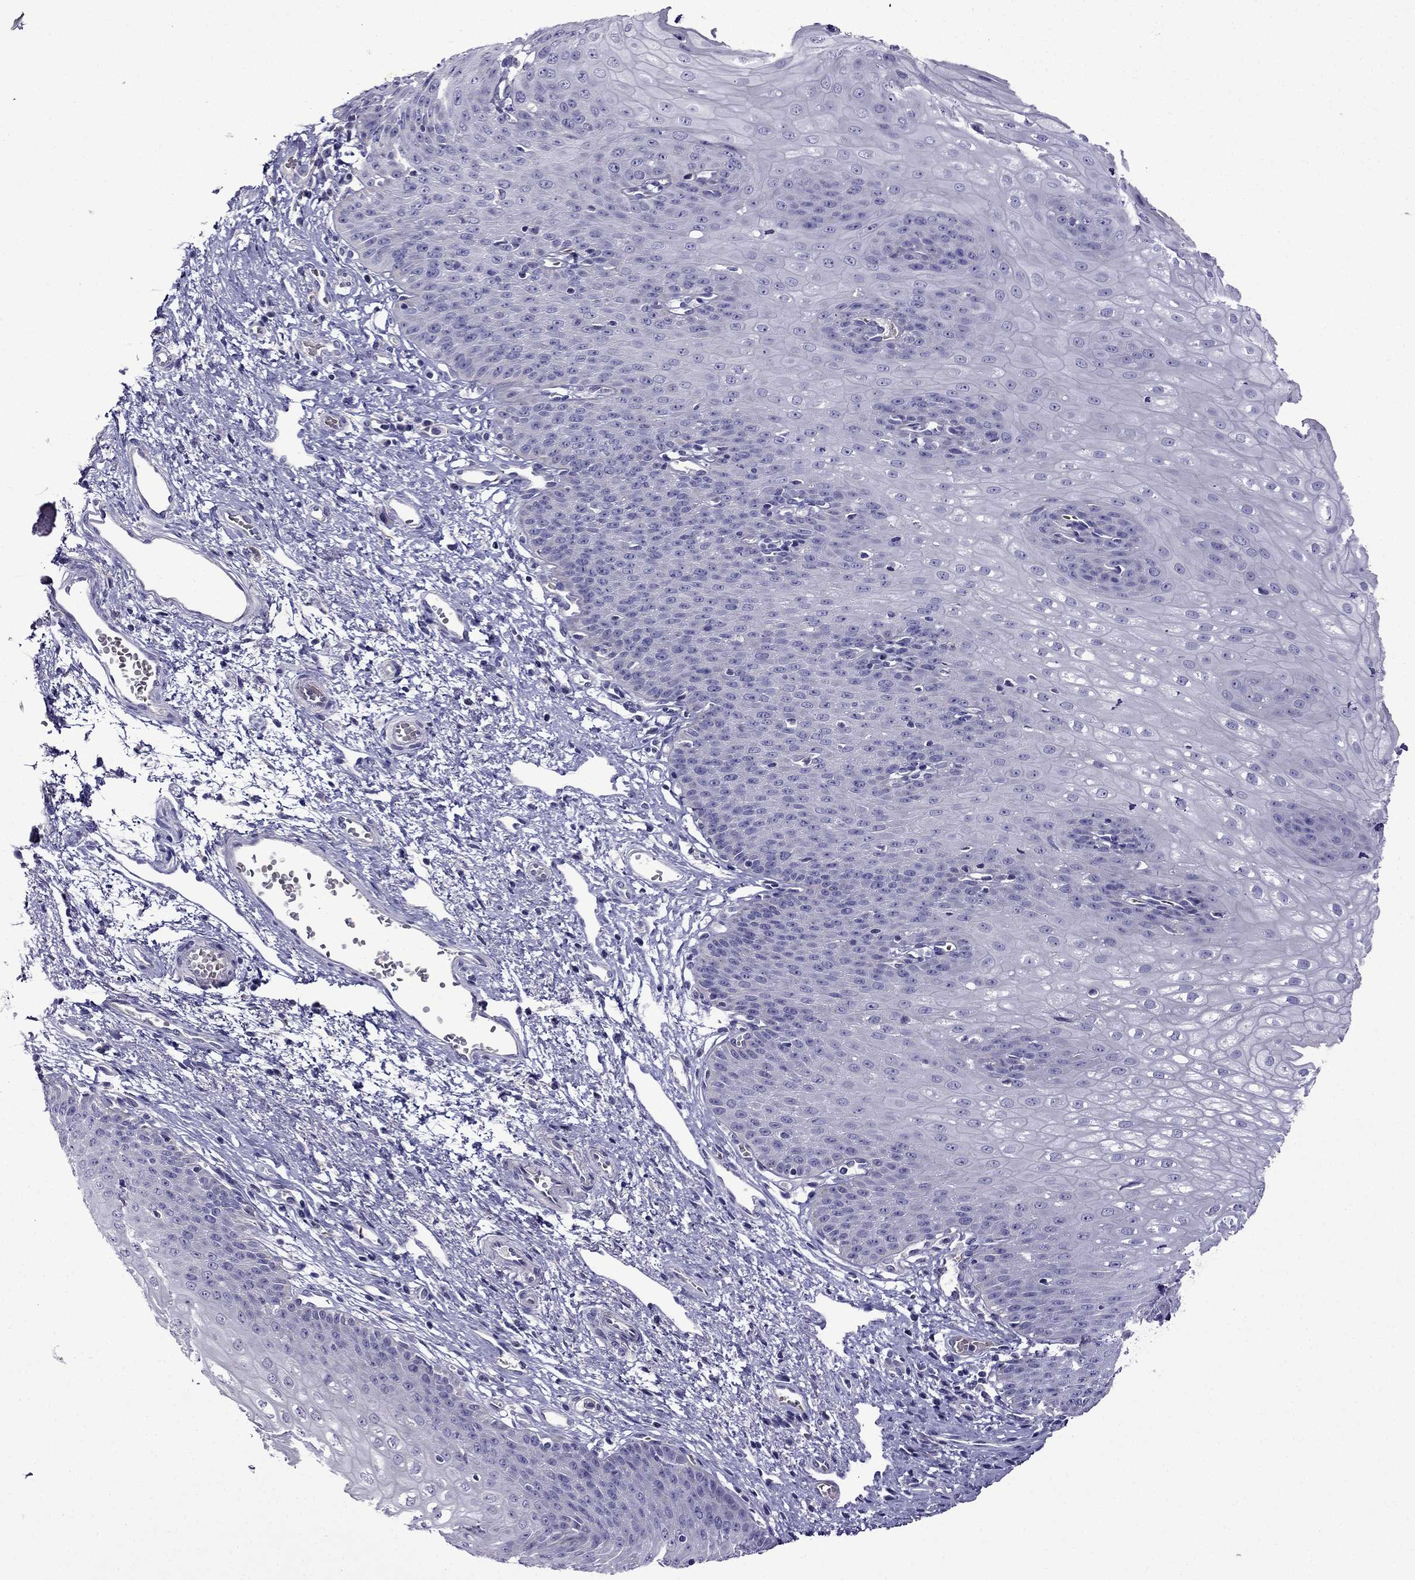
{"staining": {"intensity": "negative", "quantity": "none", "location": "none"}, "tissue": "esophagus", "cell_type": "Squamous epithelial cells", "image_type": "normal", "snomed": [{"axis": "morphology", "description": "Normal tissue, NOS"}, {"axis": "topography", "description": "Esophagus"}], "caption": "Immunohistochemical staining of benign human esophagus reveals no significant positivity in squamous epithelial cells.", "gene": "TDRD1", "patient": {"sex": "male", "age": 71}}